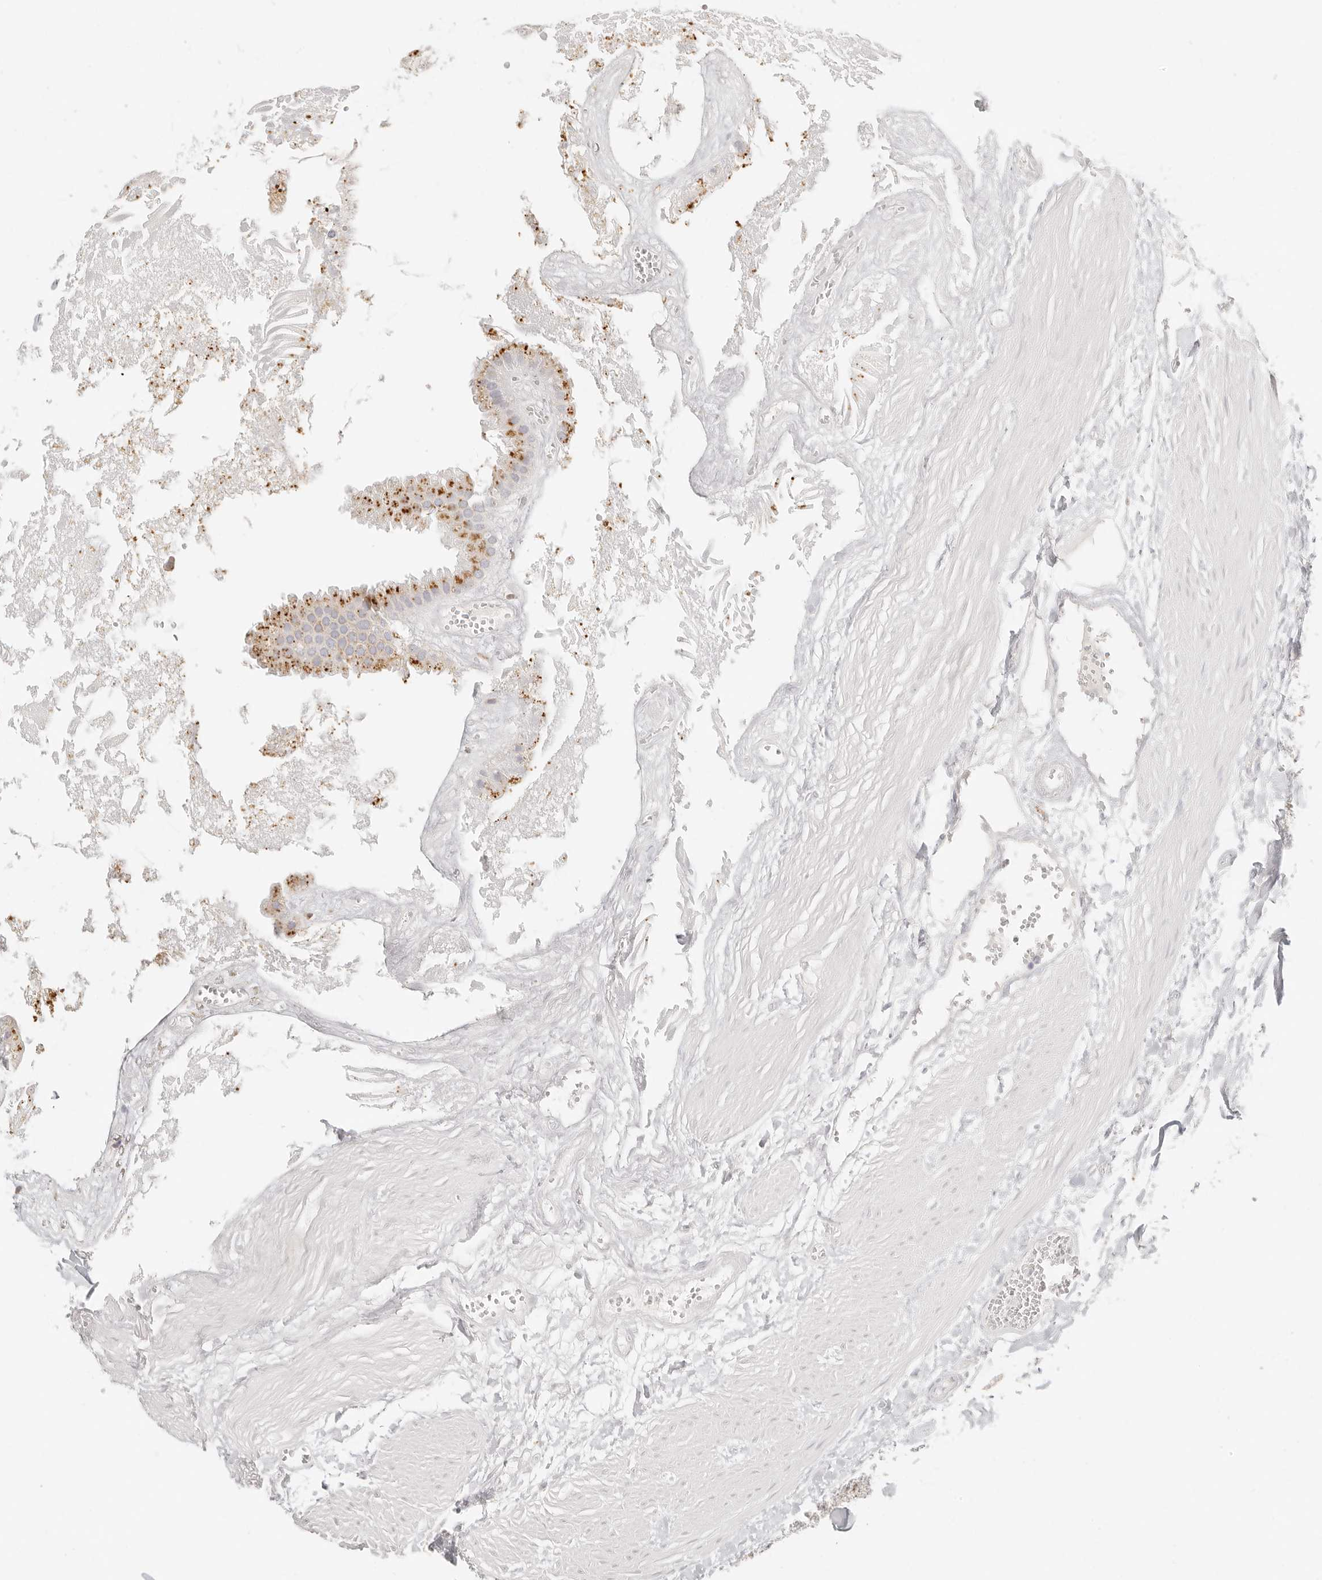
{"staining": {"intensity": "strong", "quantity": "25%-75%", "location": "cytoplasmic/membranous"}, "tissue": "gallbladder", "cell_type": "Glandular cells", "image_type": "normal", "snomed": [{"axis": "morphology", "description": "Normal tissue, NOS"}, {"axis": "topography", "description": "Gallbladder"}], "caption": "Human gallbladder stained with a brown dye displays strong cytoplasmic/membranous positive positivity in about 25%-75% of glandular cells.", "gene": "RNASET2", "patient": {"sex": "male", "age": 55}}